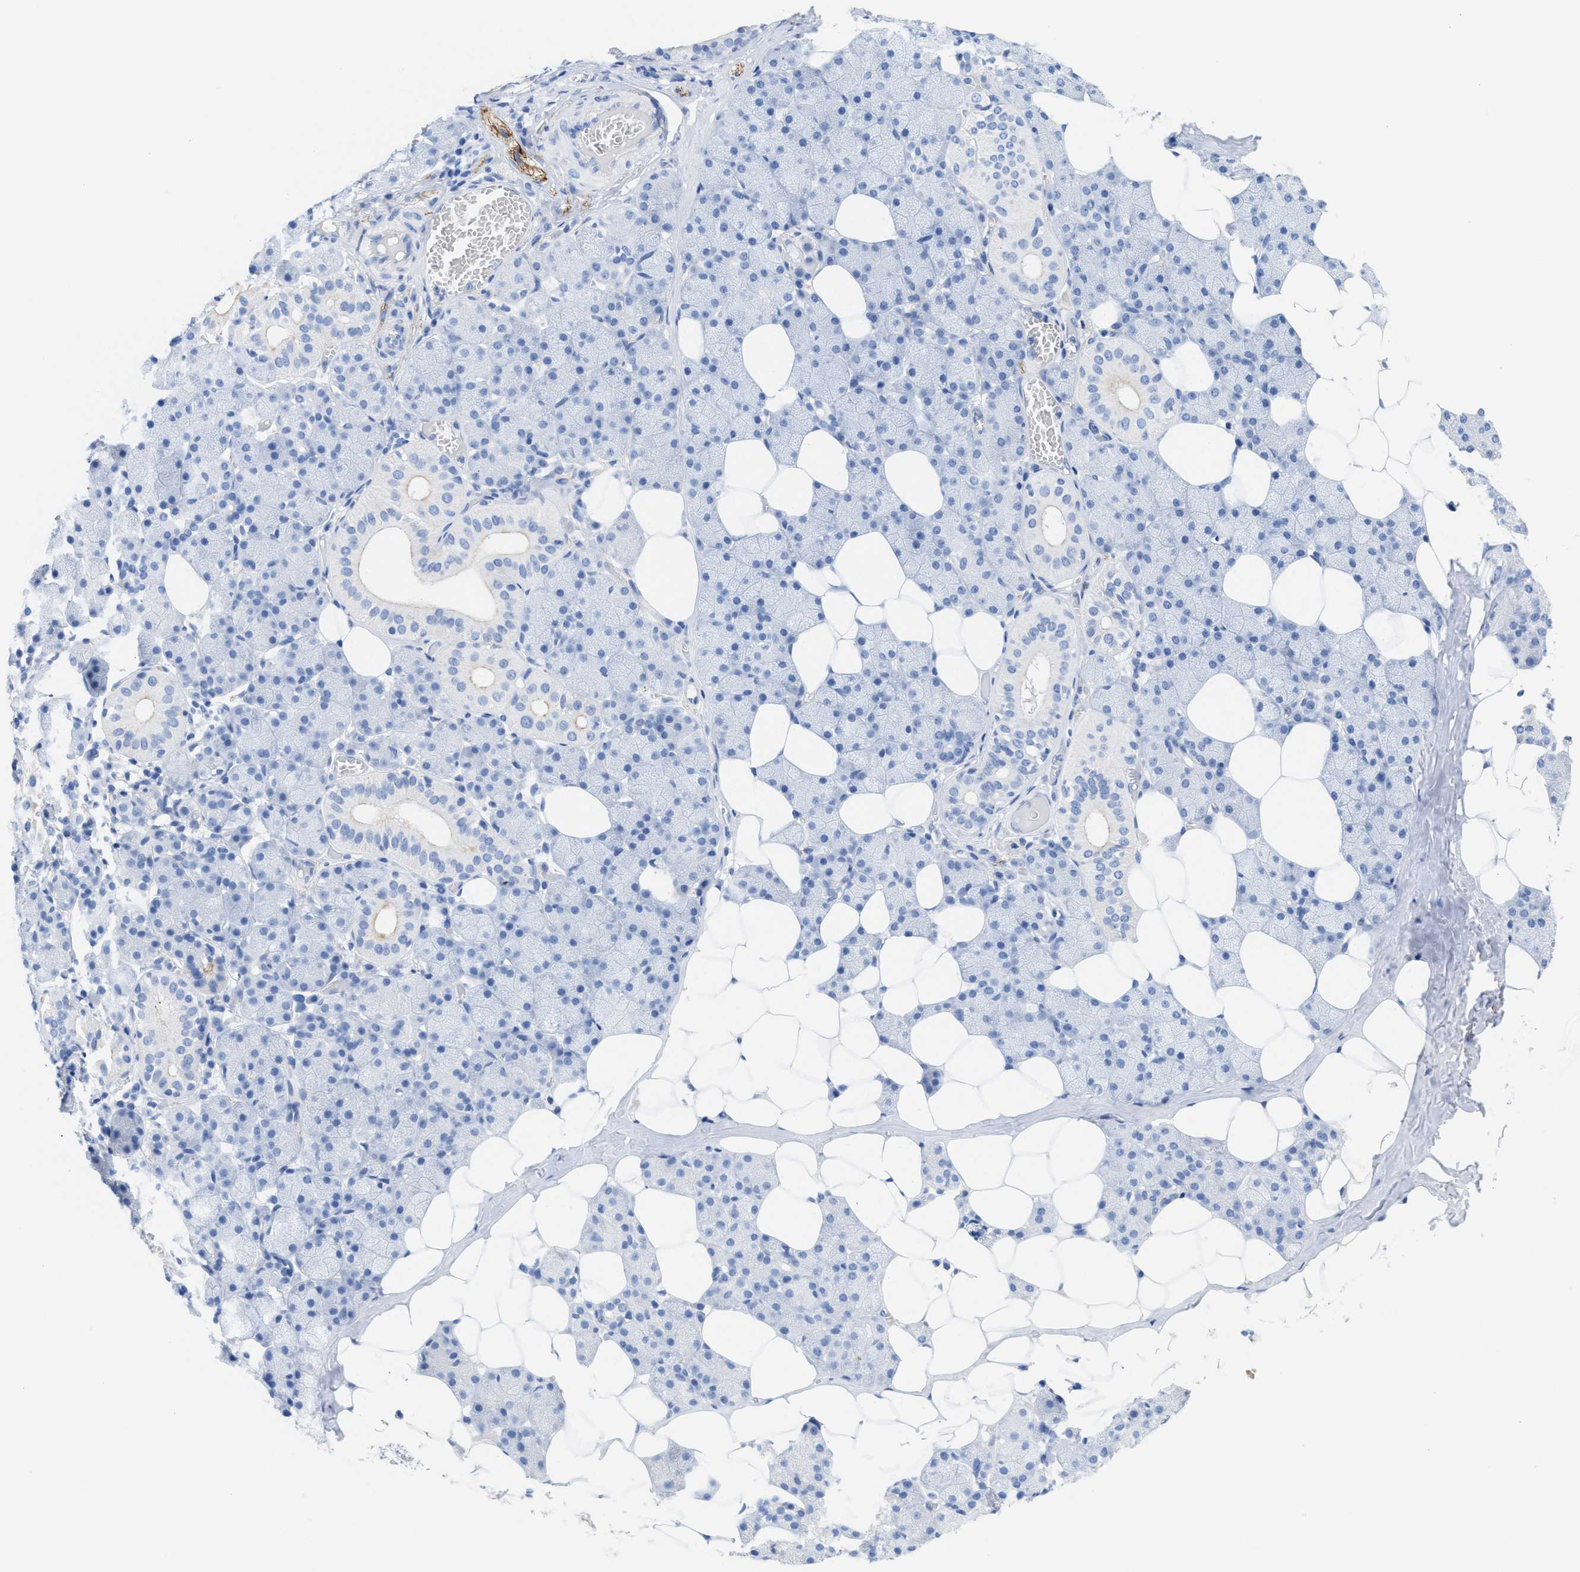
{"staining": {"intensity": "negative", "quantity": "none", "location": "none"}, "tissue": "salivary gland", "cell_type": "Glandular cells", "image_type": "normal", "snomed": [{"axis": "morphology", "description": "Normal tissue, NOS"}, {"axis": "topography", "description": "Salivary gland"}], "caption": "Immunohistochemistry of benign human salivary gland displays no expression in glandular cells.", "gene": "ANKFN1", "patient": {"sex": "female", "age": 33}}